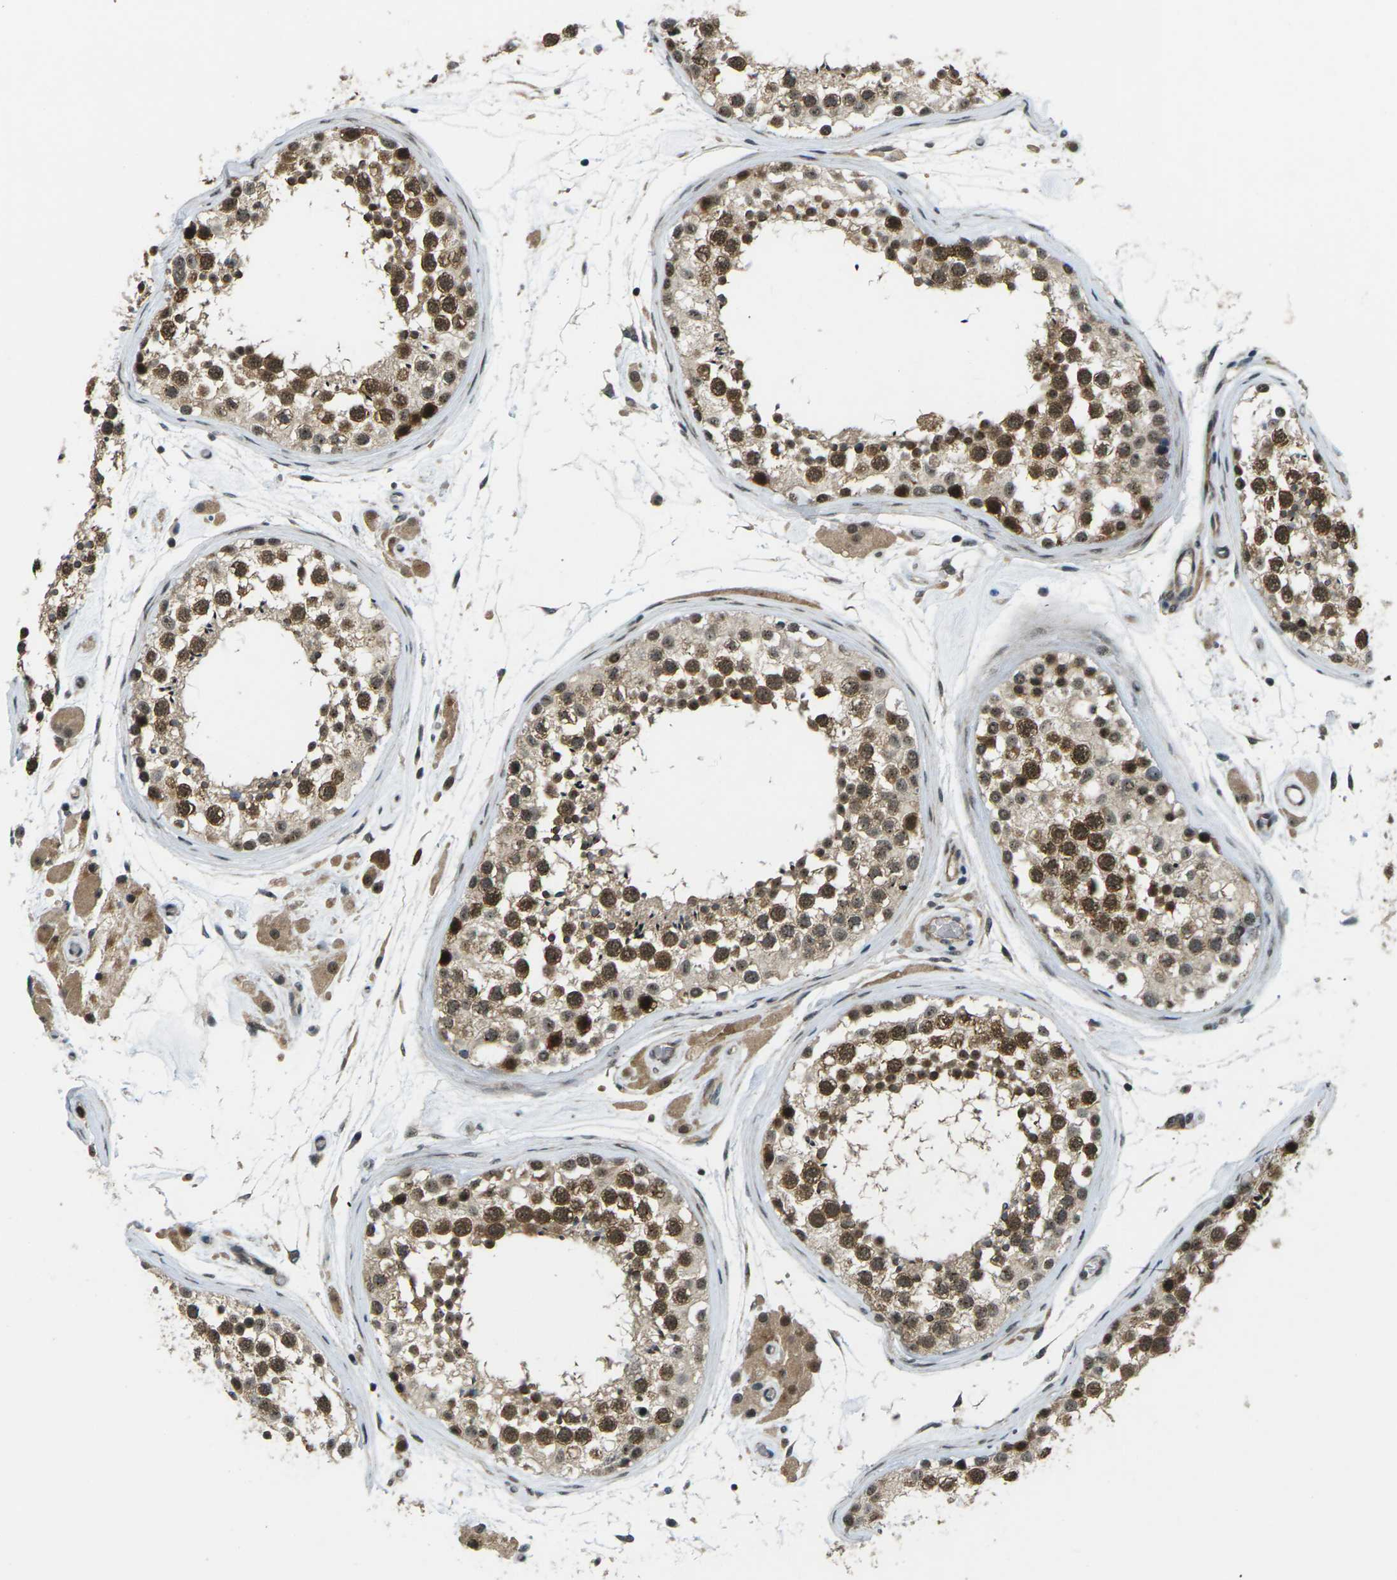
{"staining": {"intensity": "strong", "quantity": ">75%", "location": "cytoplasmic/membranous,nuclear"}, "tissue": "testis", "cell_type": "Cells in seminiferous ducts", "image_type": "normal", "snomed": [{"axis": "morphology", "description": "Normal tissue, NOS"}, {"axis": "topography", "description": "Testis"}], "caption": "Protein expression analysis of normal testis reveals strong cytoplasmic/membranous,nuclear staining in approximately >75% of cells in seminiferous ducts. Nuclei are stained in blue.", "gene": "UBE2S", "patient": {"sex": "male", "age": 46}}